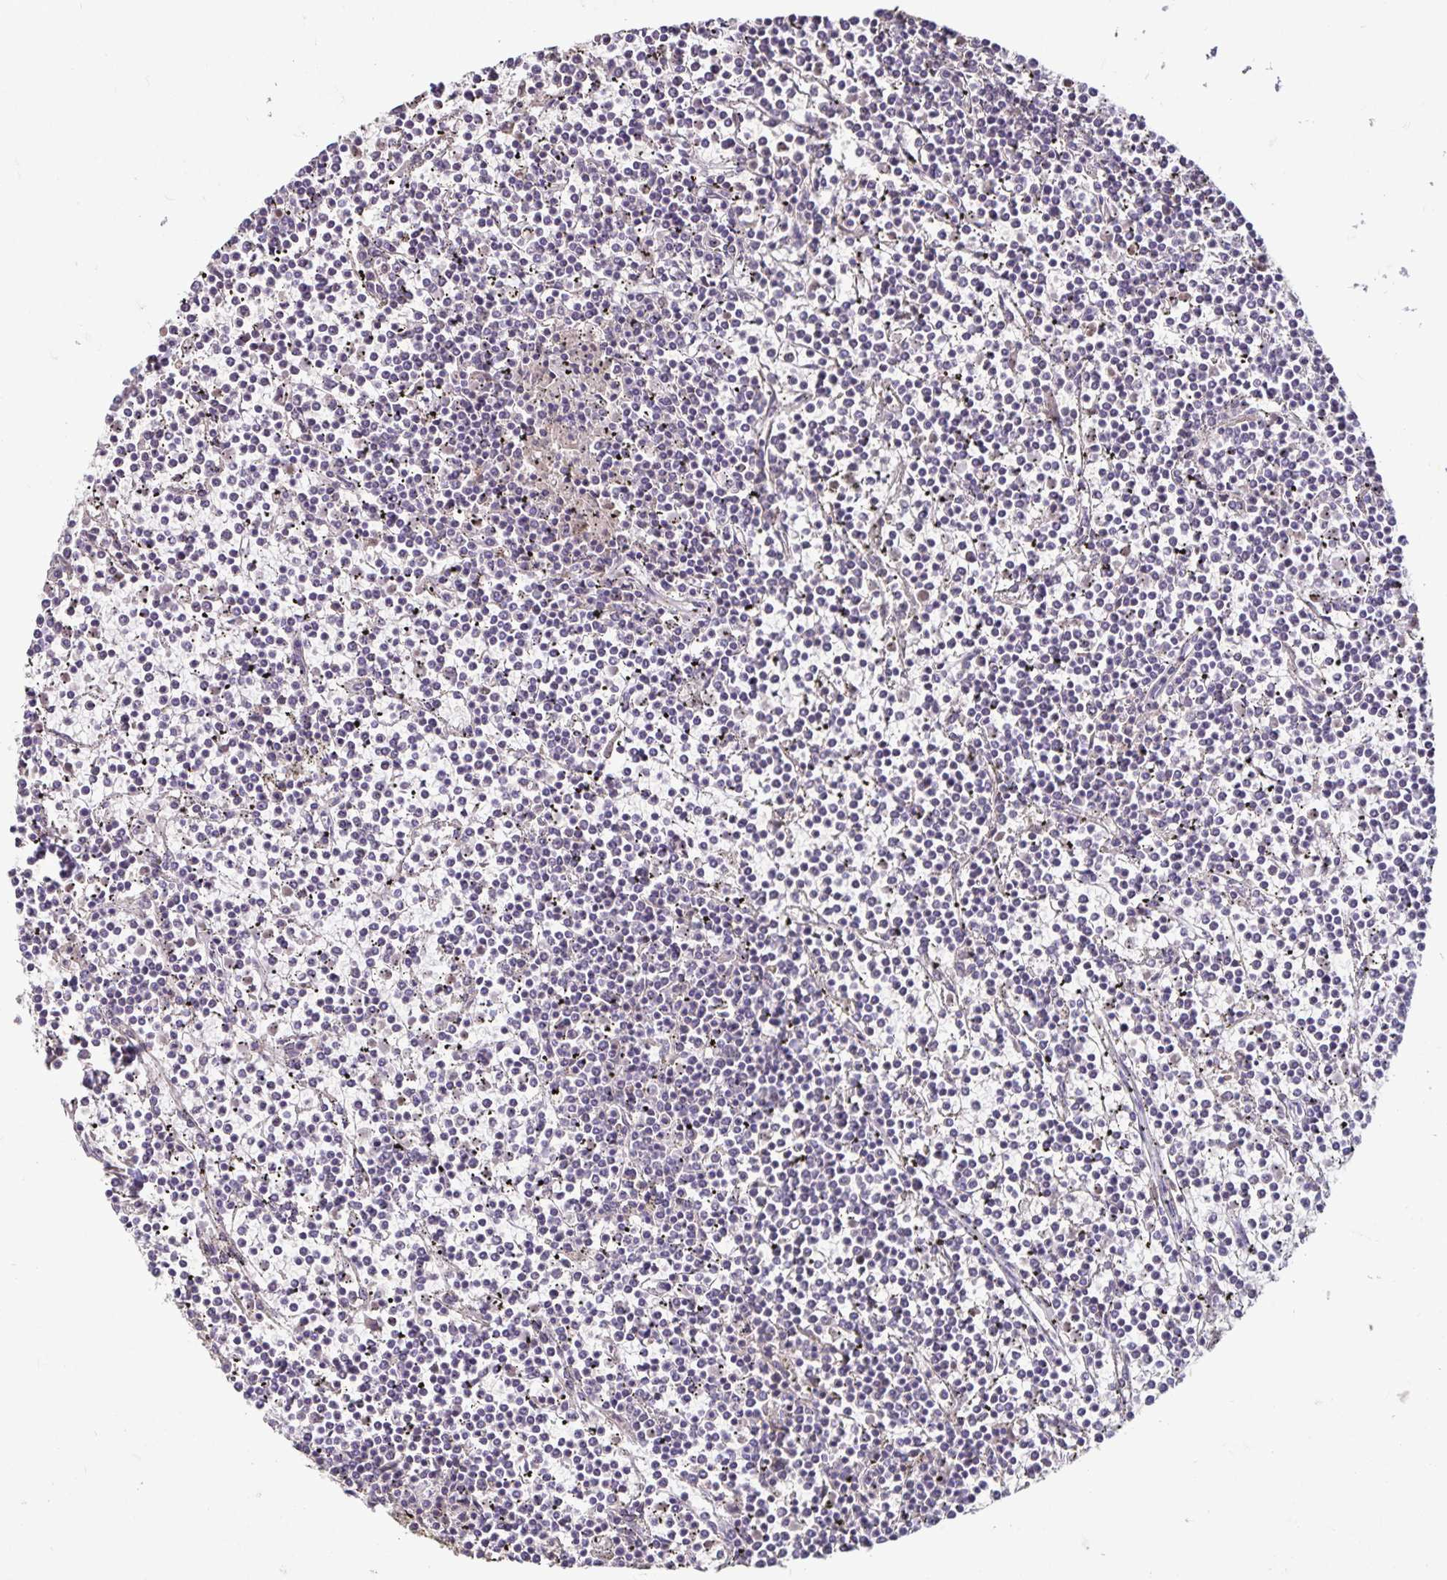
{"staining": {"intensity": "negative", "quantity": "none", "location": "none"}, "tissue": "lymphoma", "cell_type": "Tumor cells", "image_type": "cancer", "snomed": [{"axis": "morphology", "description": "Malignant lymphoma, non-Hodgkin's type, Low grade"}, {"axis": "topography", "description": "Spleen"}], "caption": "Protein analysis of low-grade malignant lymphoma, non-Hodgkin's type exhibits no significant positivity in tumor cells.", "gene": "EMC10", "patient": {"sex": "female", "age": 19}}